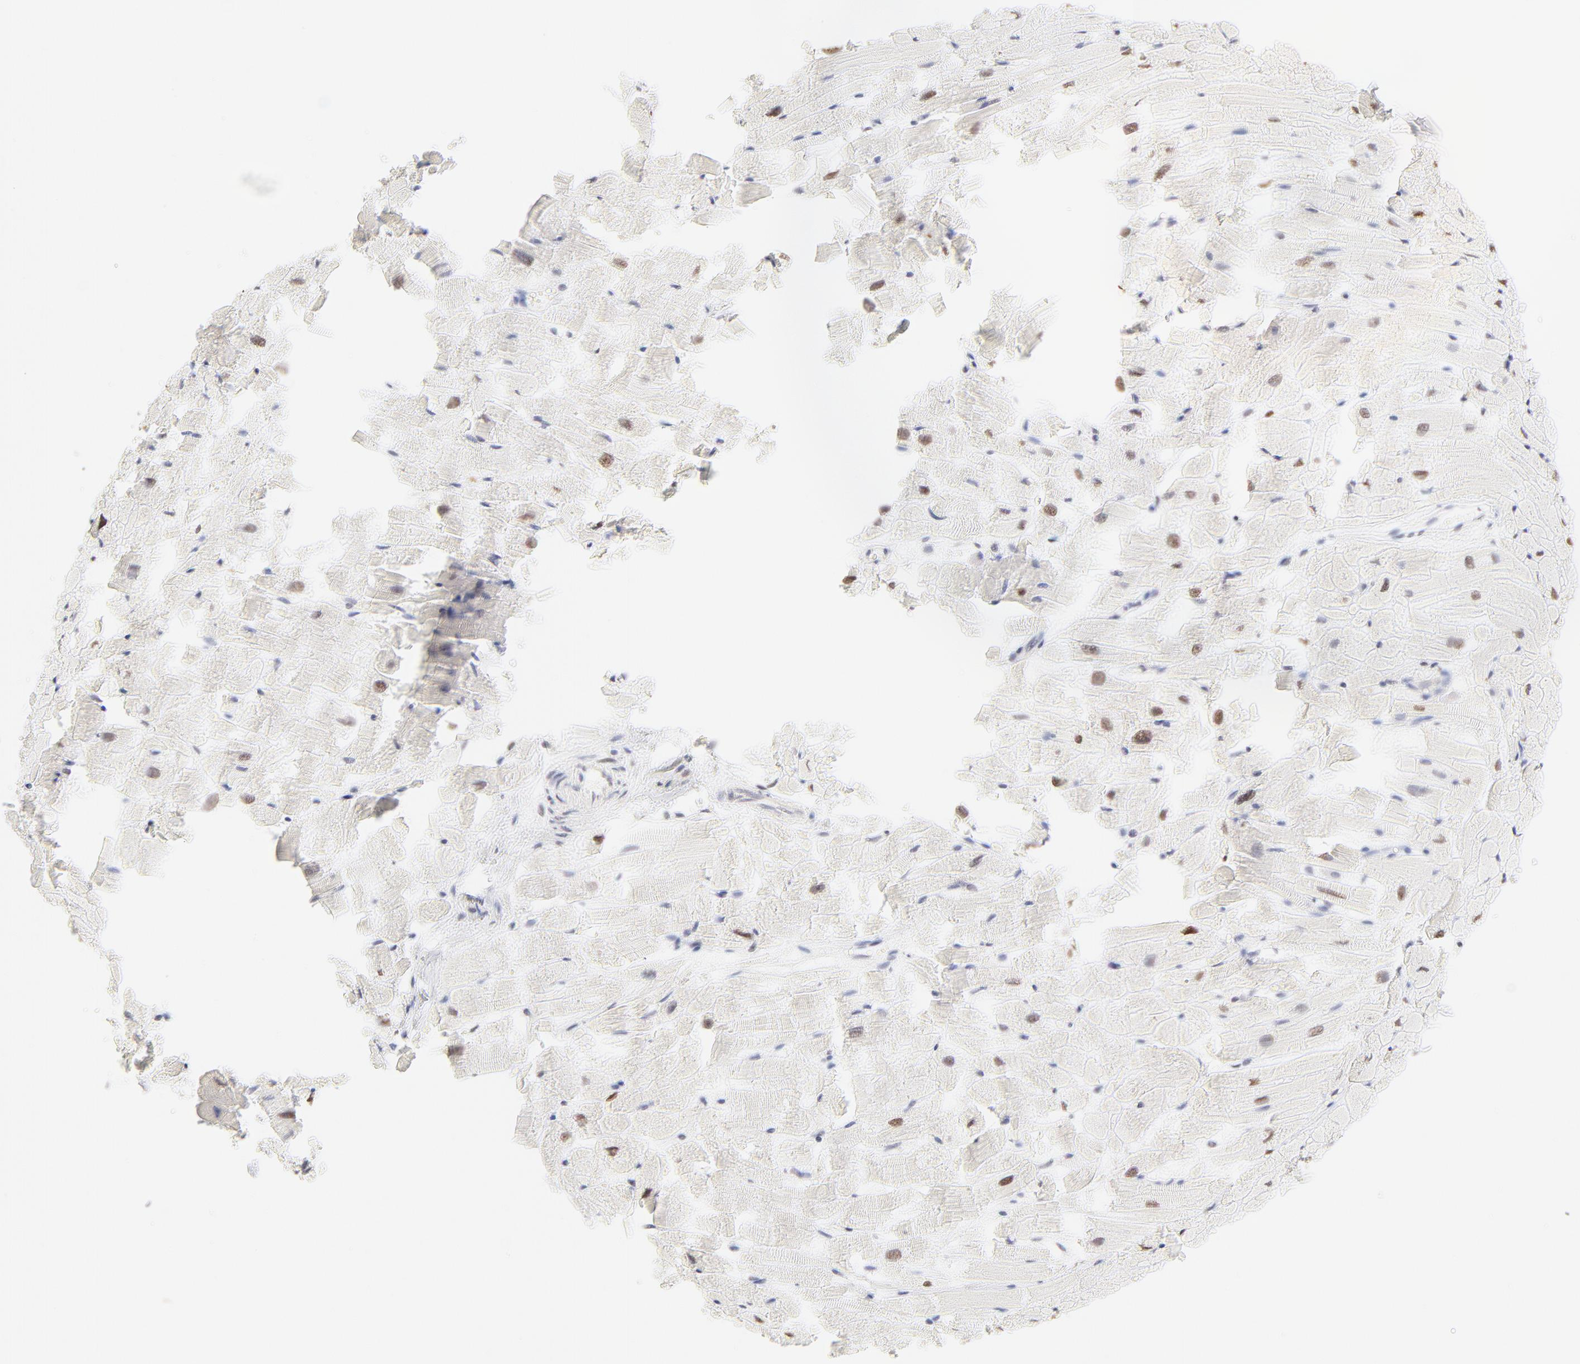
{"staining": {"intensity": "strong", "quantity": "25%-75%", "location": "cytoplasmic/membranous,nuclear"}, "tissue": "heart muscle", "cell_type": "Cardiomyocytes", "image_type": "normal", "snomed": [{"axis": "morphology", "description": "Normal tissue, NOS"}, {"axis": "topography", "description": "Heart"}], "caption": "About 25%-75% of cardiomyocytes in benign heart muscle show strong cytoplasmic/membranous,nuclear protein positivity as visualized by brown immunohistochemical staining.", "gene": "ZNF540", "patient": {"sex": "female", "age": 19}}